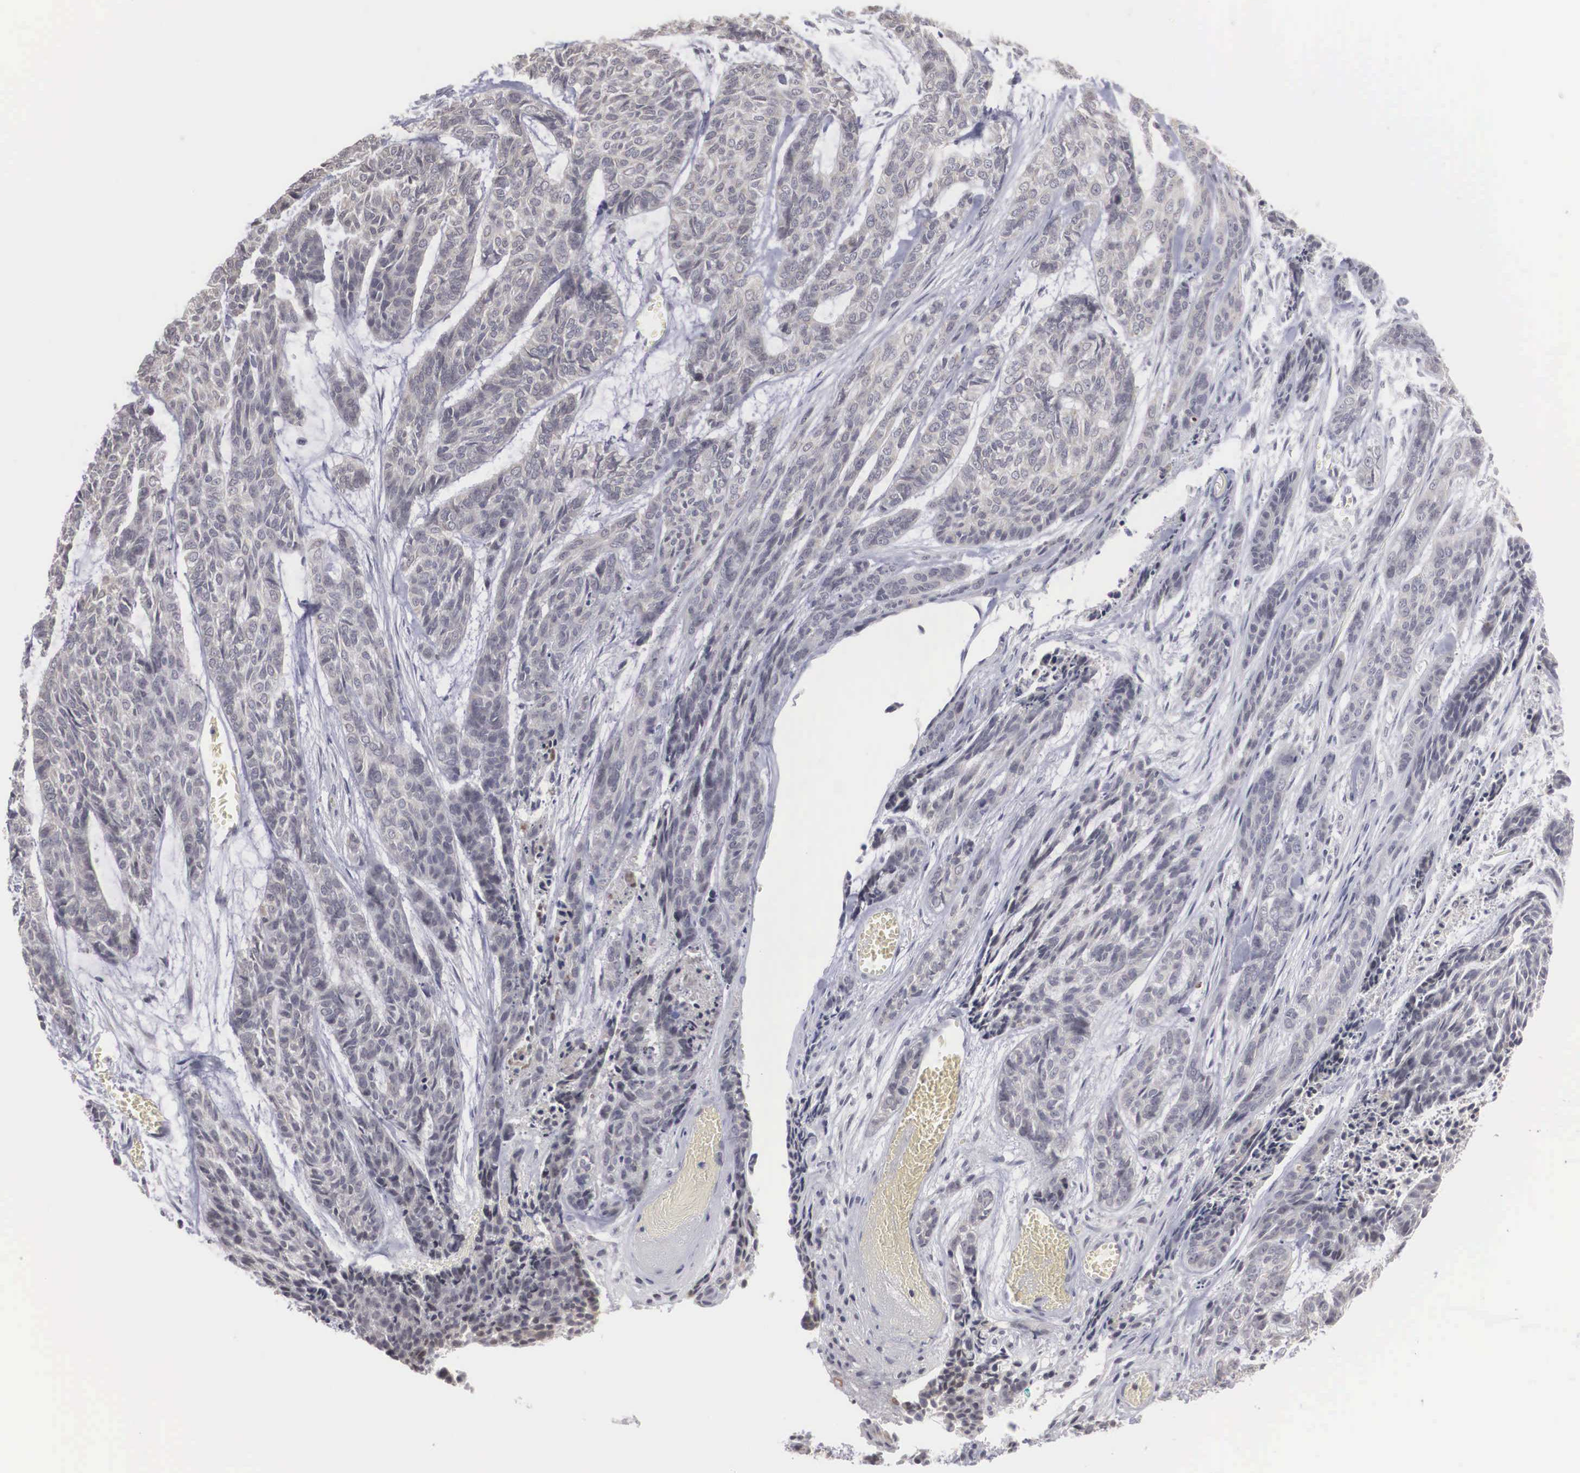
{"staining": {"intensity": "negative", "quantity": "none", "location": "none"}, "tissue": "skin cancer", "cell_type": "Tumor cells", "image_type": "cancer", "snomed": [{"axis": "morphology", "description": "Normal tissue, NOS"}, {"axis": "morphology", "description": "Basal cell carcinoma"}, {"axis": "topography", "description": "Skin"}], "caption": "Immunohistochemistry histopathology image of human skin basal cell carcinoma stained for a protein (brown), which reveals no positivity in tumor cells.", "gene": "WDR89", "patient": {"sex": "female", "age": 65}}